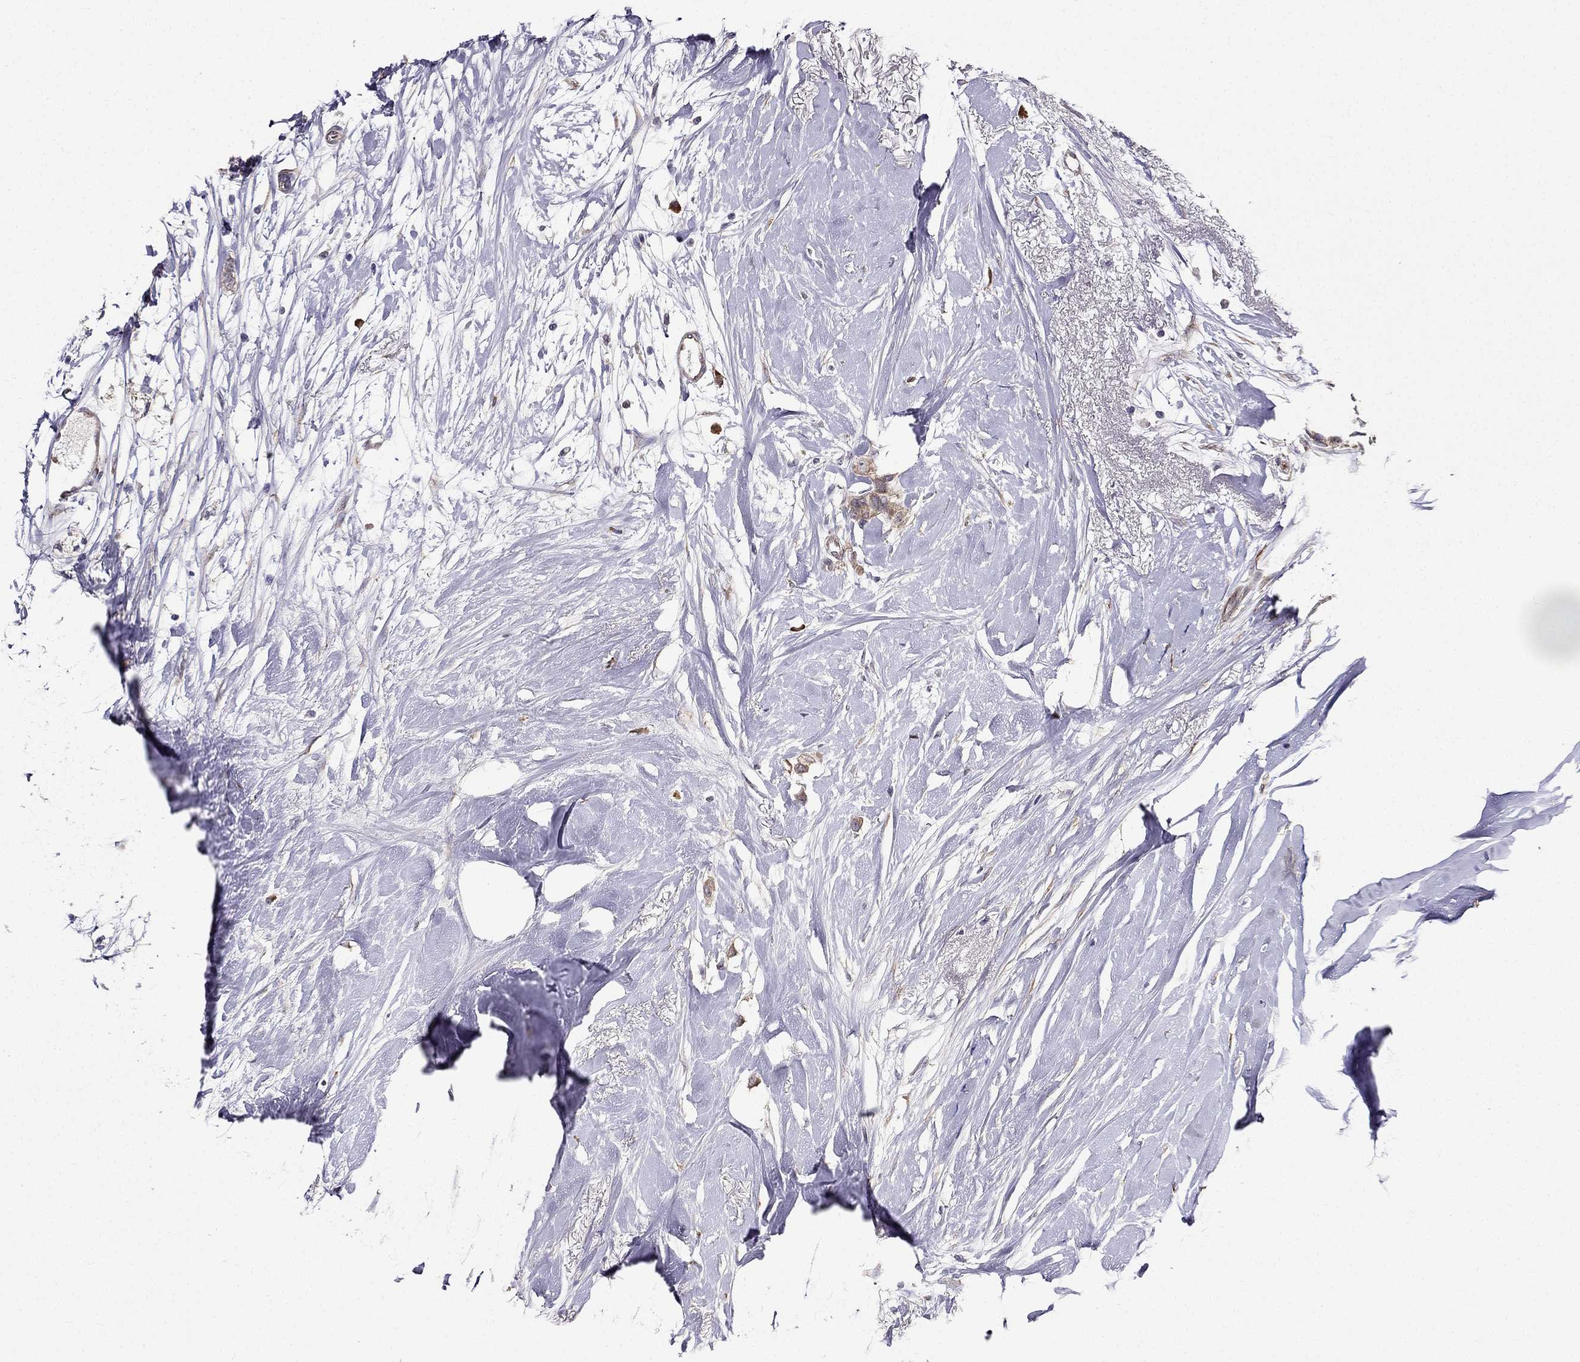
{"staining": {"intensity": "weak", "quantity": ">75%", "location": "cytoplasmic/membranous"}, "tissue": "breast cancer", "cell_type": "Tumor cells", "image_type": "cancer", "snomed": [{"axis": "morphology", "description": "Duct carcinoma"}, {"axis": "topography", "description": "Breast"}], "caption": "Immunohistochemistry (IHC) photomicrograph of human breast cancer (intraductal carcinoma) stained for a protein (brown), which shows low levels of weak cytoplasmic/membranous expression in about >75% of tumor cells.", "gene": "ARHGEF28", "patient": {"sex": "female", "age": 40}}